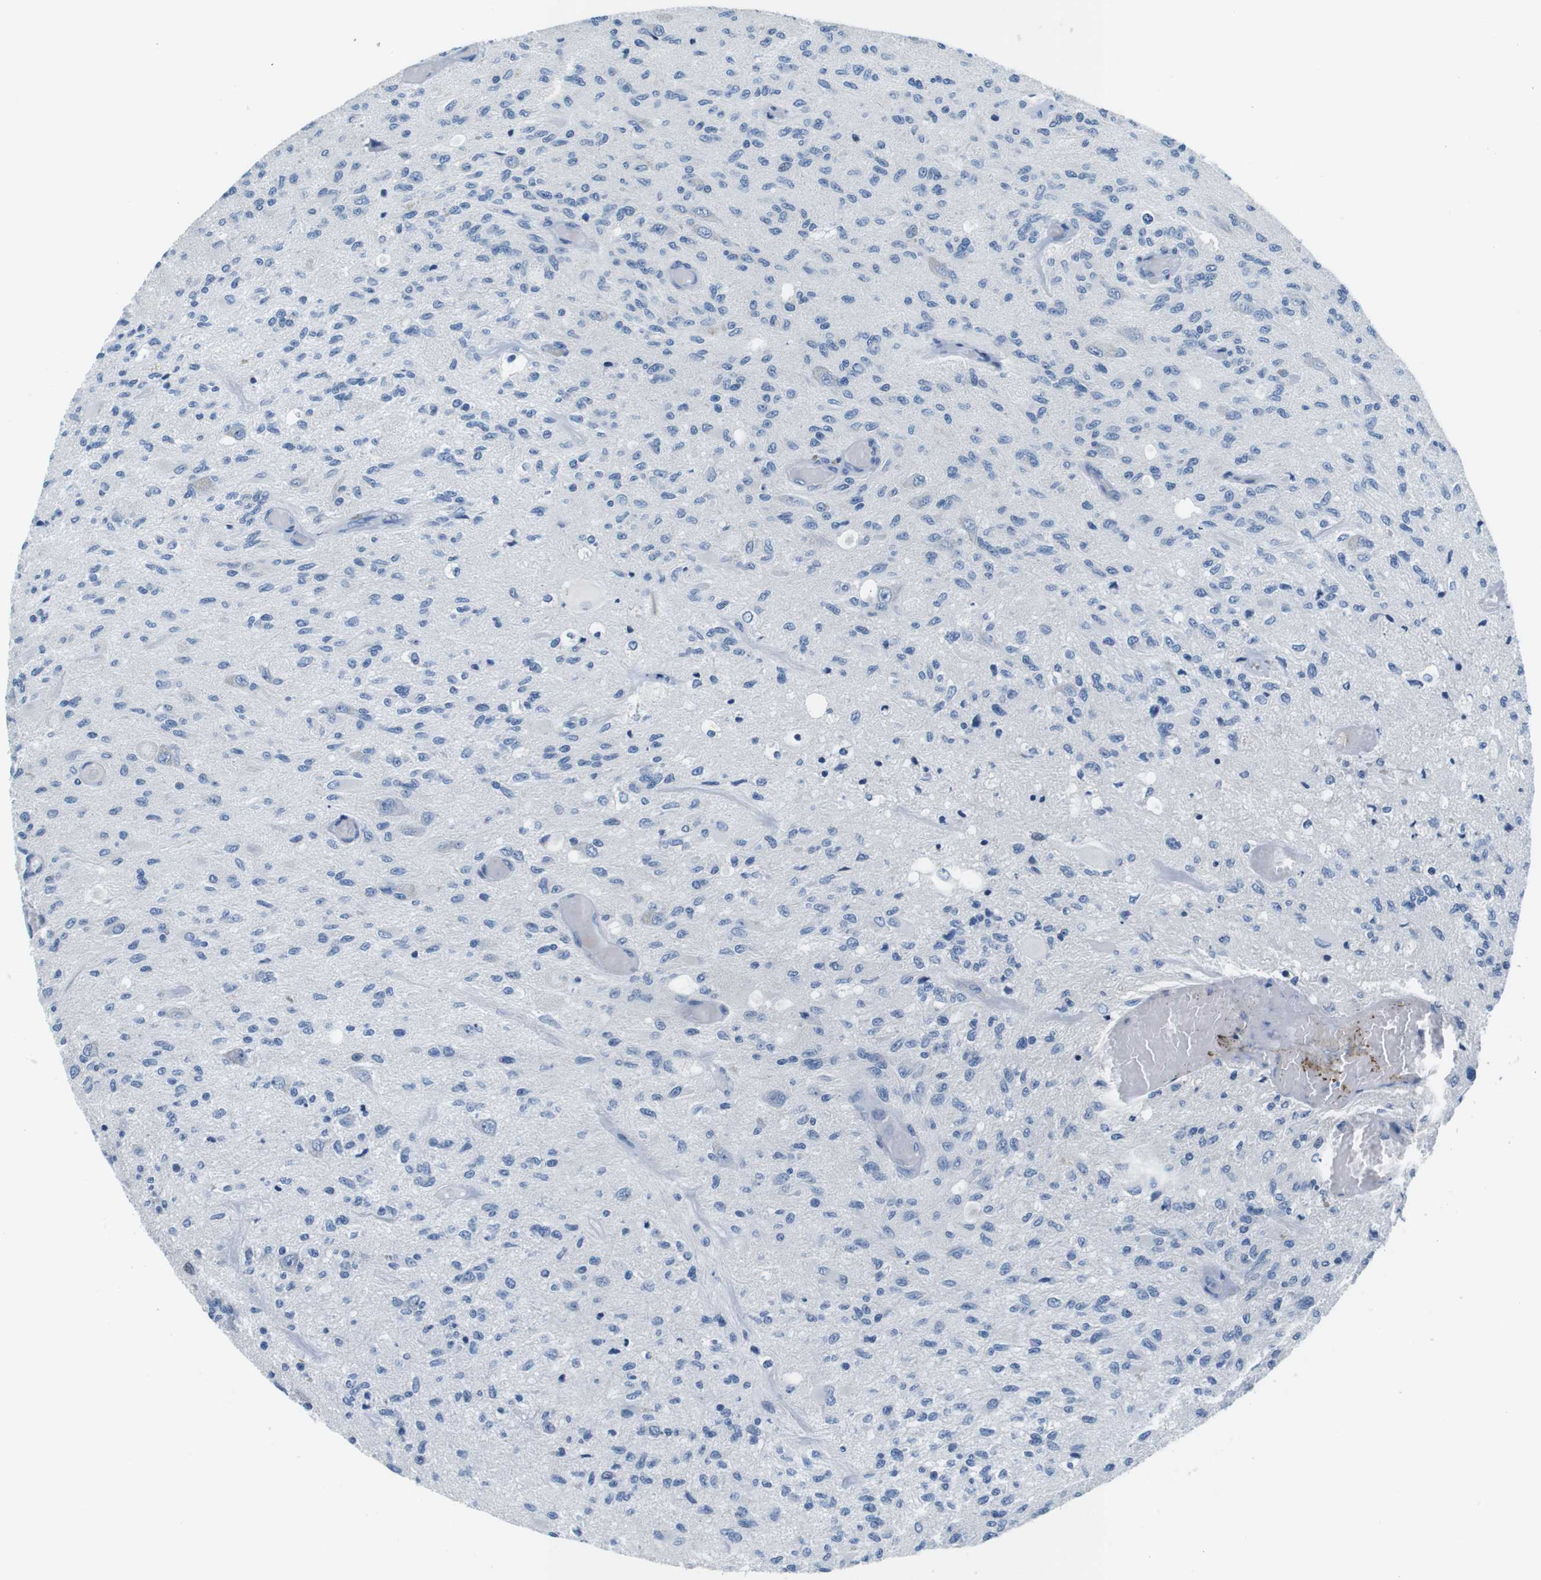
{"staining": {"intensity": "negative", "quantity": "none", "location": "none"}, "tissue": "glioma", "cell_type": "Tumor cells", "image_type": "cancer", "snomed": [{"axis": "morphology", "description": "Normal tissue, NOS"}, {"axis": "morphology", "description": "Glioma, malignant, High grade"}, {"axis": "topography", "description": "Cerebral cortex"}], "caption": "Tumor cells show no significant expression in glioma.", "gene": "EIF2B5", "patient": {"sex": "male", "age": 77}}